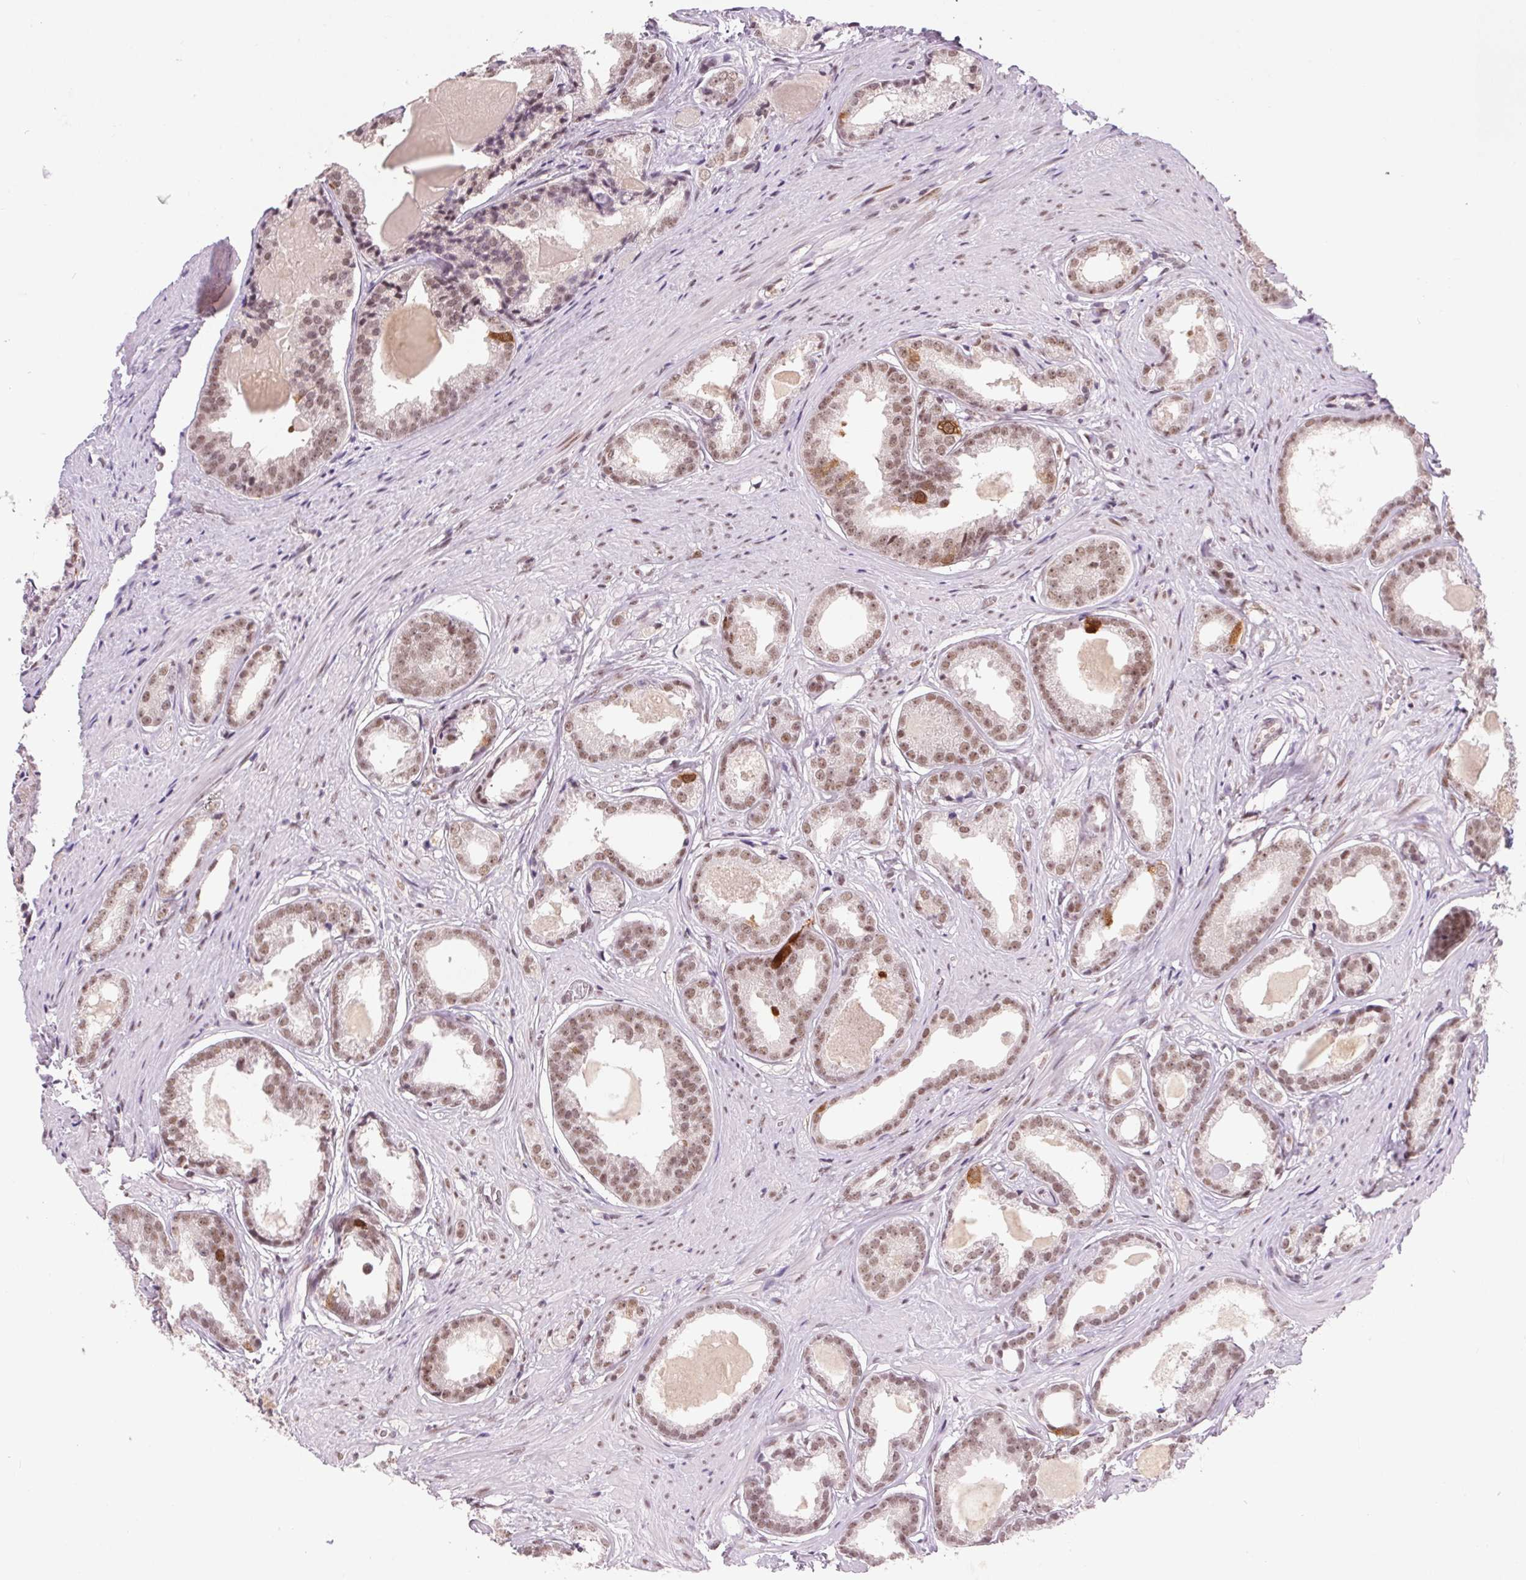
{"staining": {"intensity": "weak", "quantity": ">75%", "location": "nuclear"}, "tissue": "prostate cancer", "cell_type": "Tumor cells", "image_type": "cancer", "snomed": [{"axis": "morphology", "description": "Adenocarcinoma, Low grade"}, {"axis": "topography", "description": "Prostate"}], "caption": "An image of prostate low-grade adenocarcinoma stained for a protein demonstrates weak nuclear brown staining in tumor cells. The staining is performed using DAB (3,3'-diaminobenzidine) brown chromogen to label protein expression. The nuclei are counter-stained blue using hematoxylin.", "gene": "CD2BP2", "patient": {"sex": "male", "age": 65}}